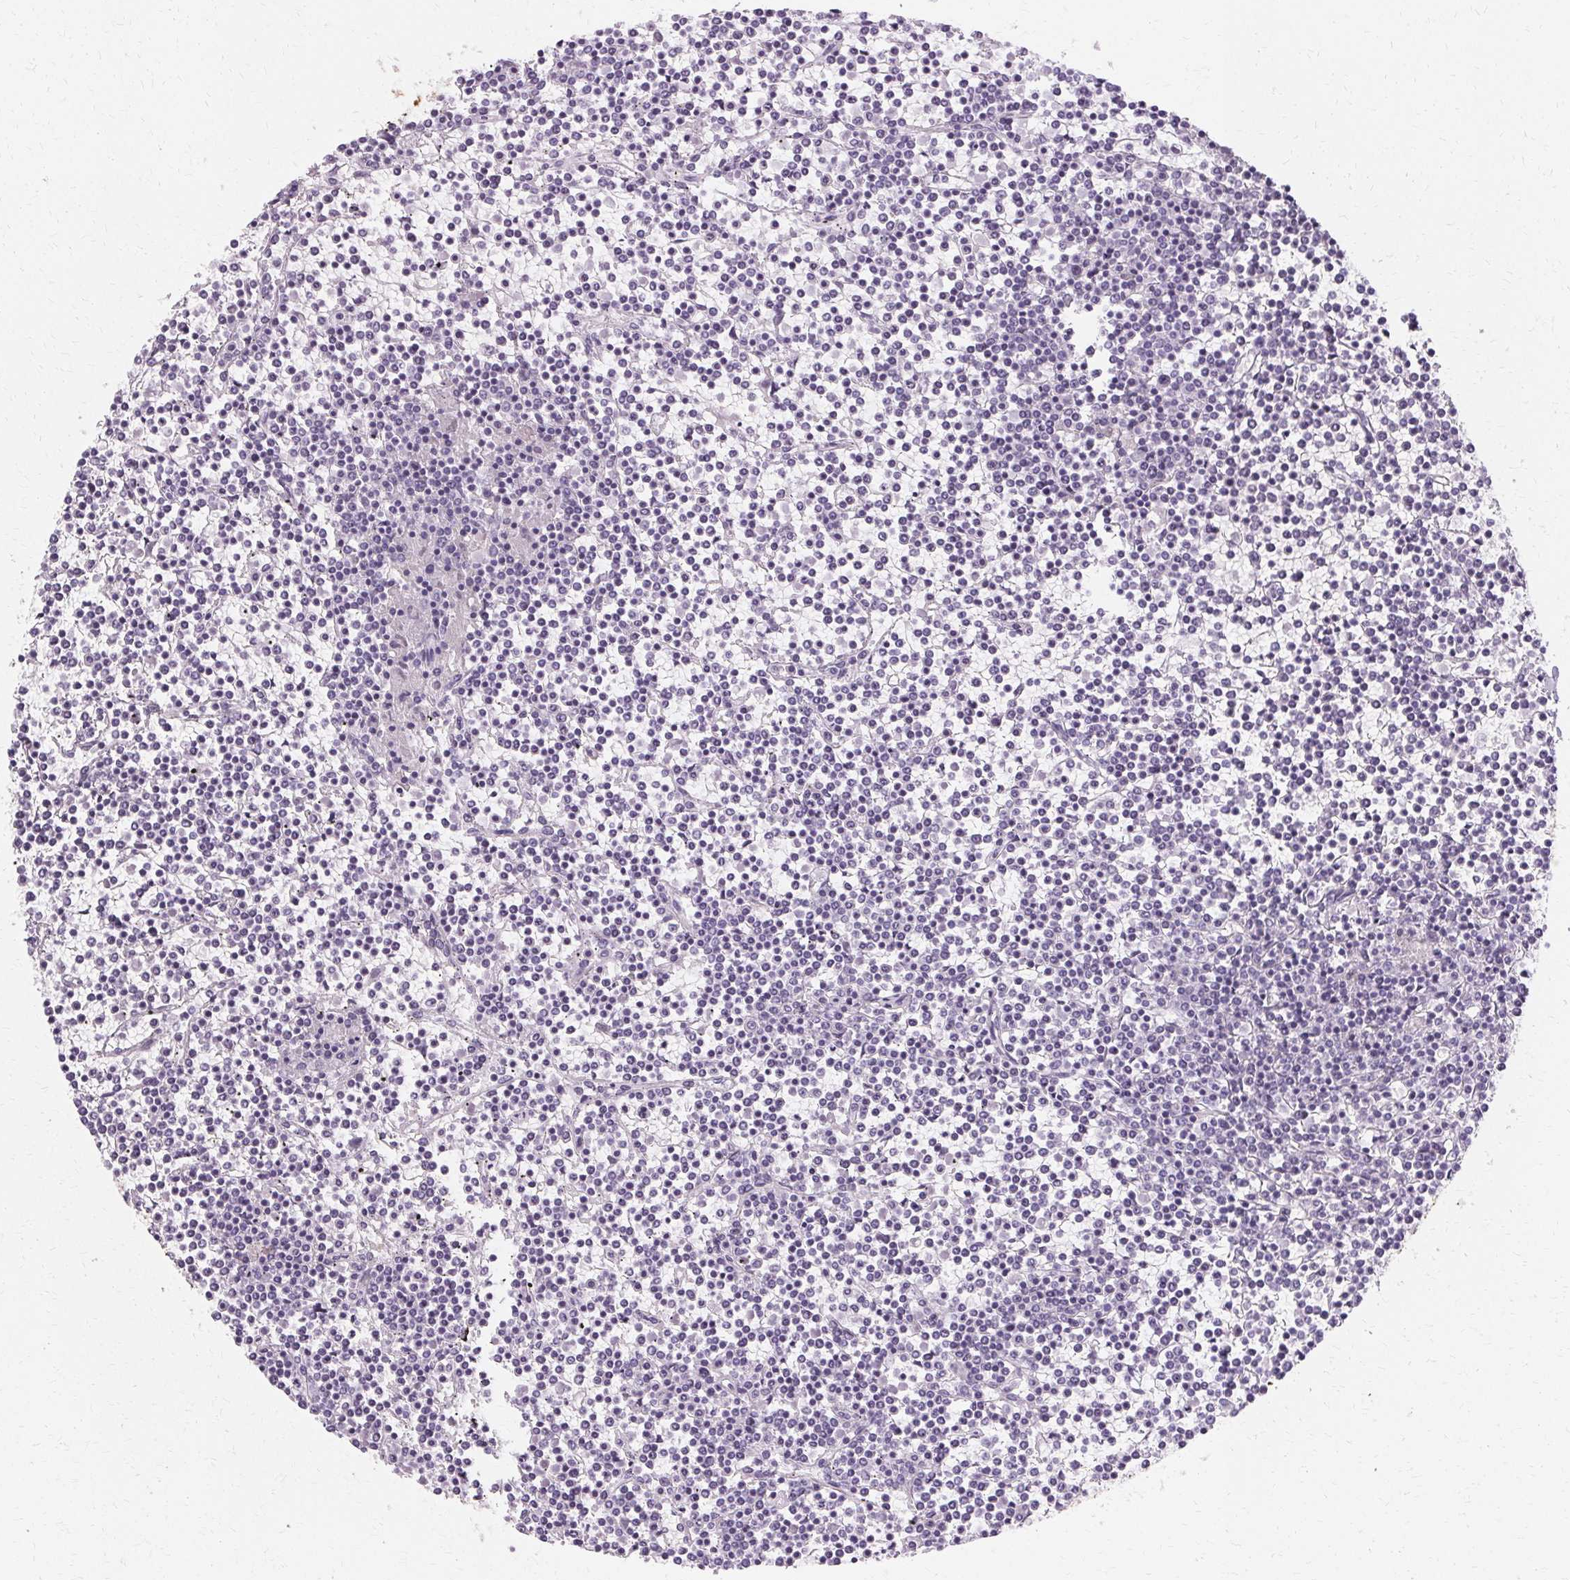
{"staining": {"intensity": "negative", "quantity": "none", "location": "none"}, "tissue": "lymphoma", "cell_type": "Tumor cells", "image_type": "cancer", "snomed": [{"axis": "morphology", "description": "Malignant lymphoma, non-Hodgkin's type, Low grade"}, {"axis": "topography", "description": "Spleen"}], "caption": "Immunohistochemical staining of low-grade malignant lymphoma, non-Hodgkin's type reveals no significant positivity in tumor cells.", "gene": "KRT6C", "patient": {"sex": "female", "age": 19}}